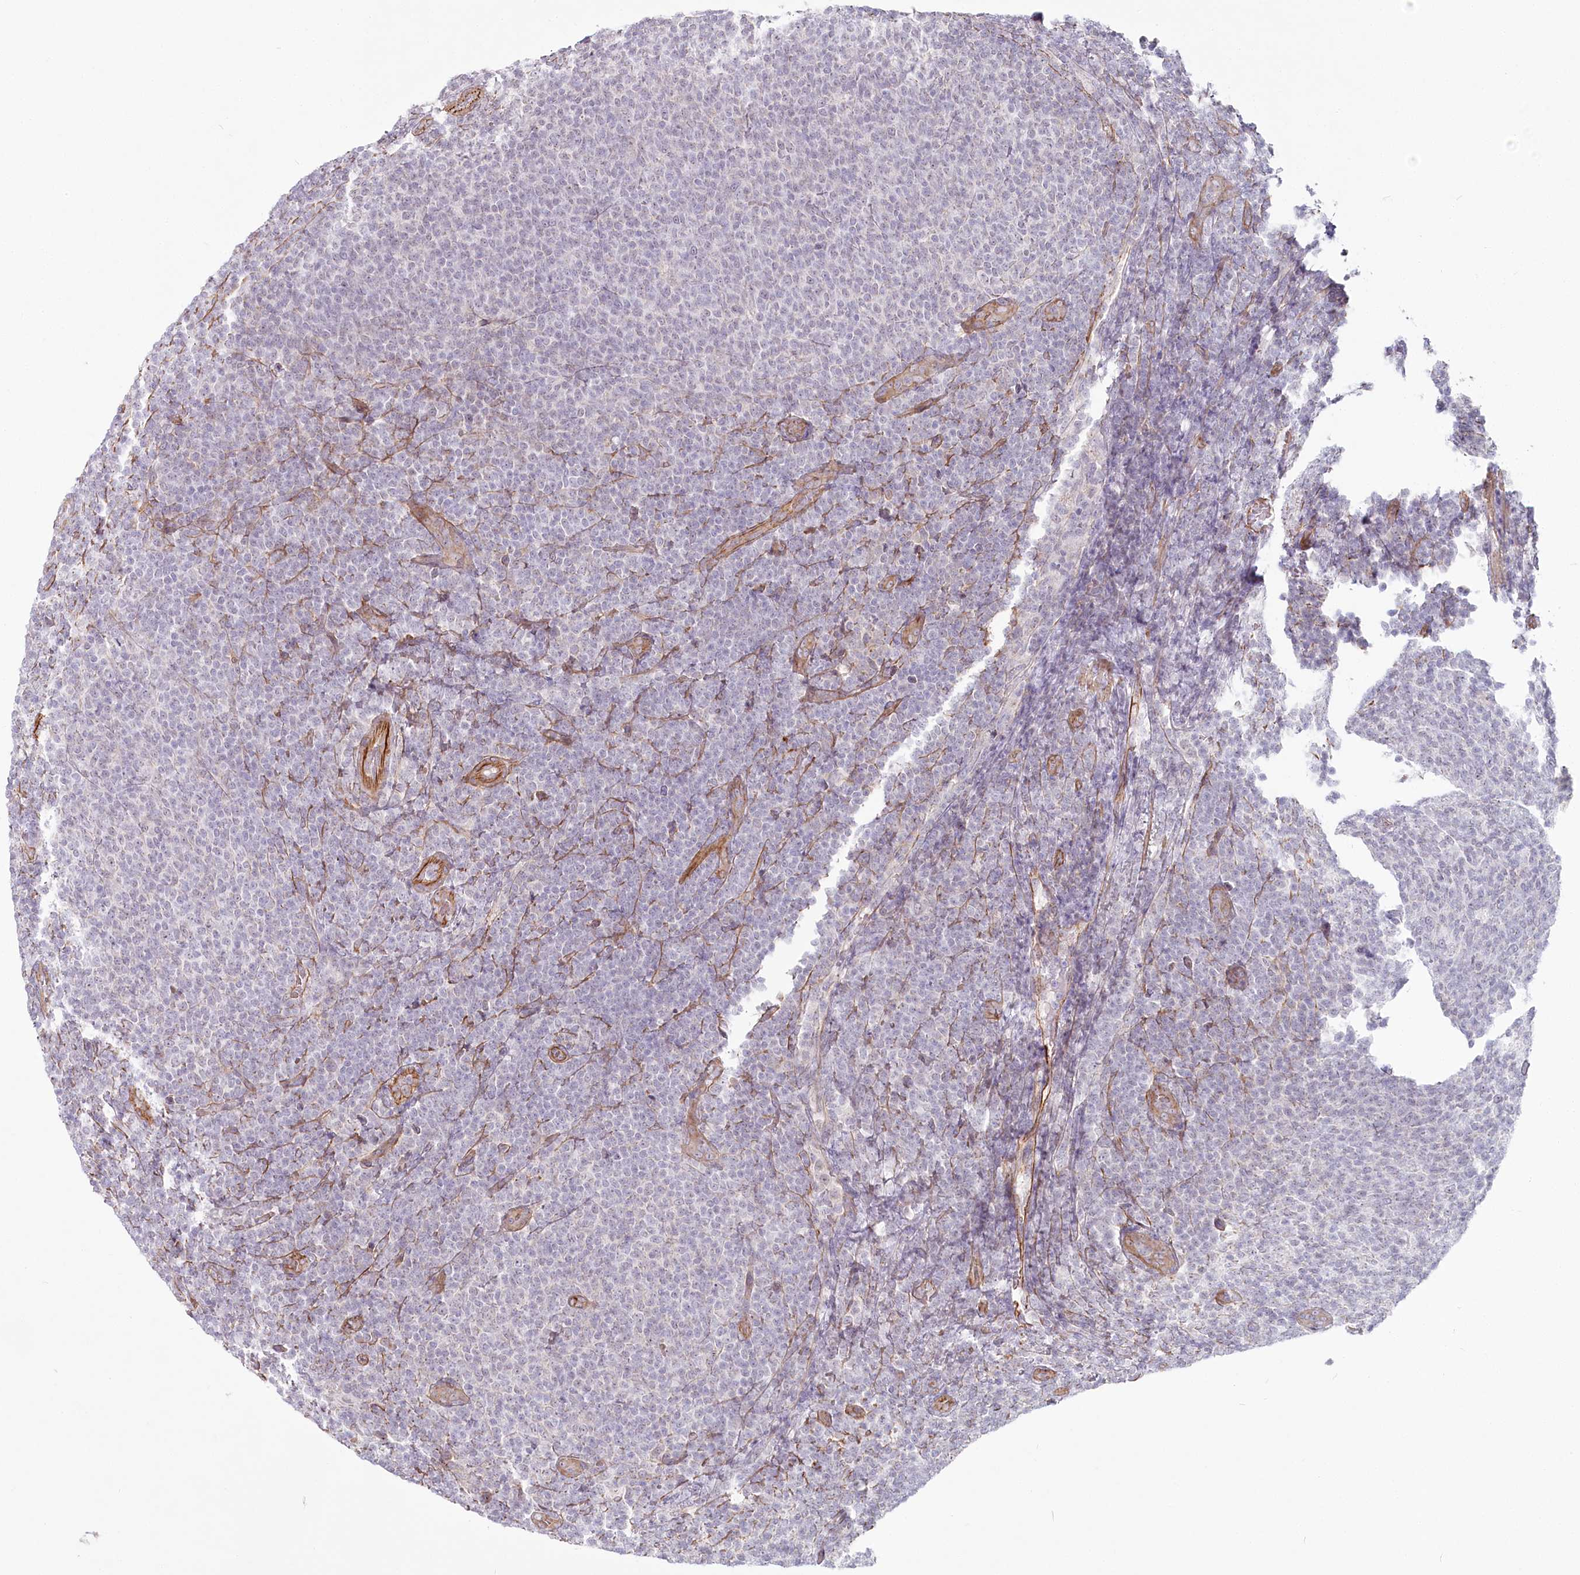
{"staining": {"intensity": "negative", "quantity": "none", "location": "none"}, "tissue": "lymphoma", "cell_type": "Tumor cells", "image_type": "cancer", "snomed": [{"axis": "morphology", "description": "Malignant lymphoma, non-Hodgkin's type, Low grade"}, {"axis": "topography", "description": "Lymph node"}], "caption": "Immunohistochemistry histopathology image of lymphoma stained for a protein (brown), which shows no expression in tumor cells.", "gene": "ABHD8", "patient": {"sex": "male", "age": 66}}